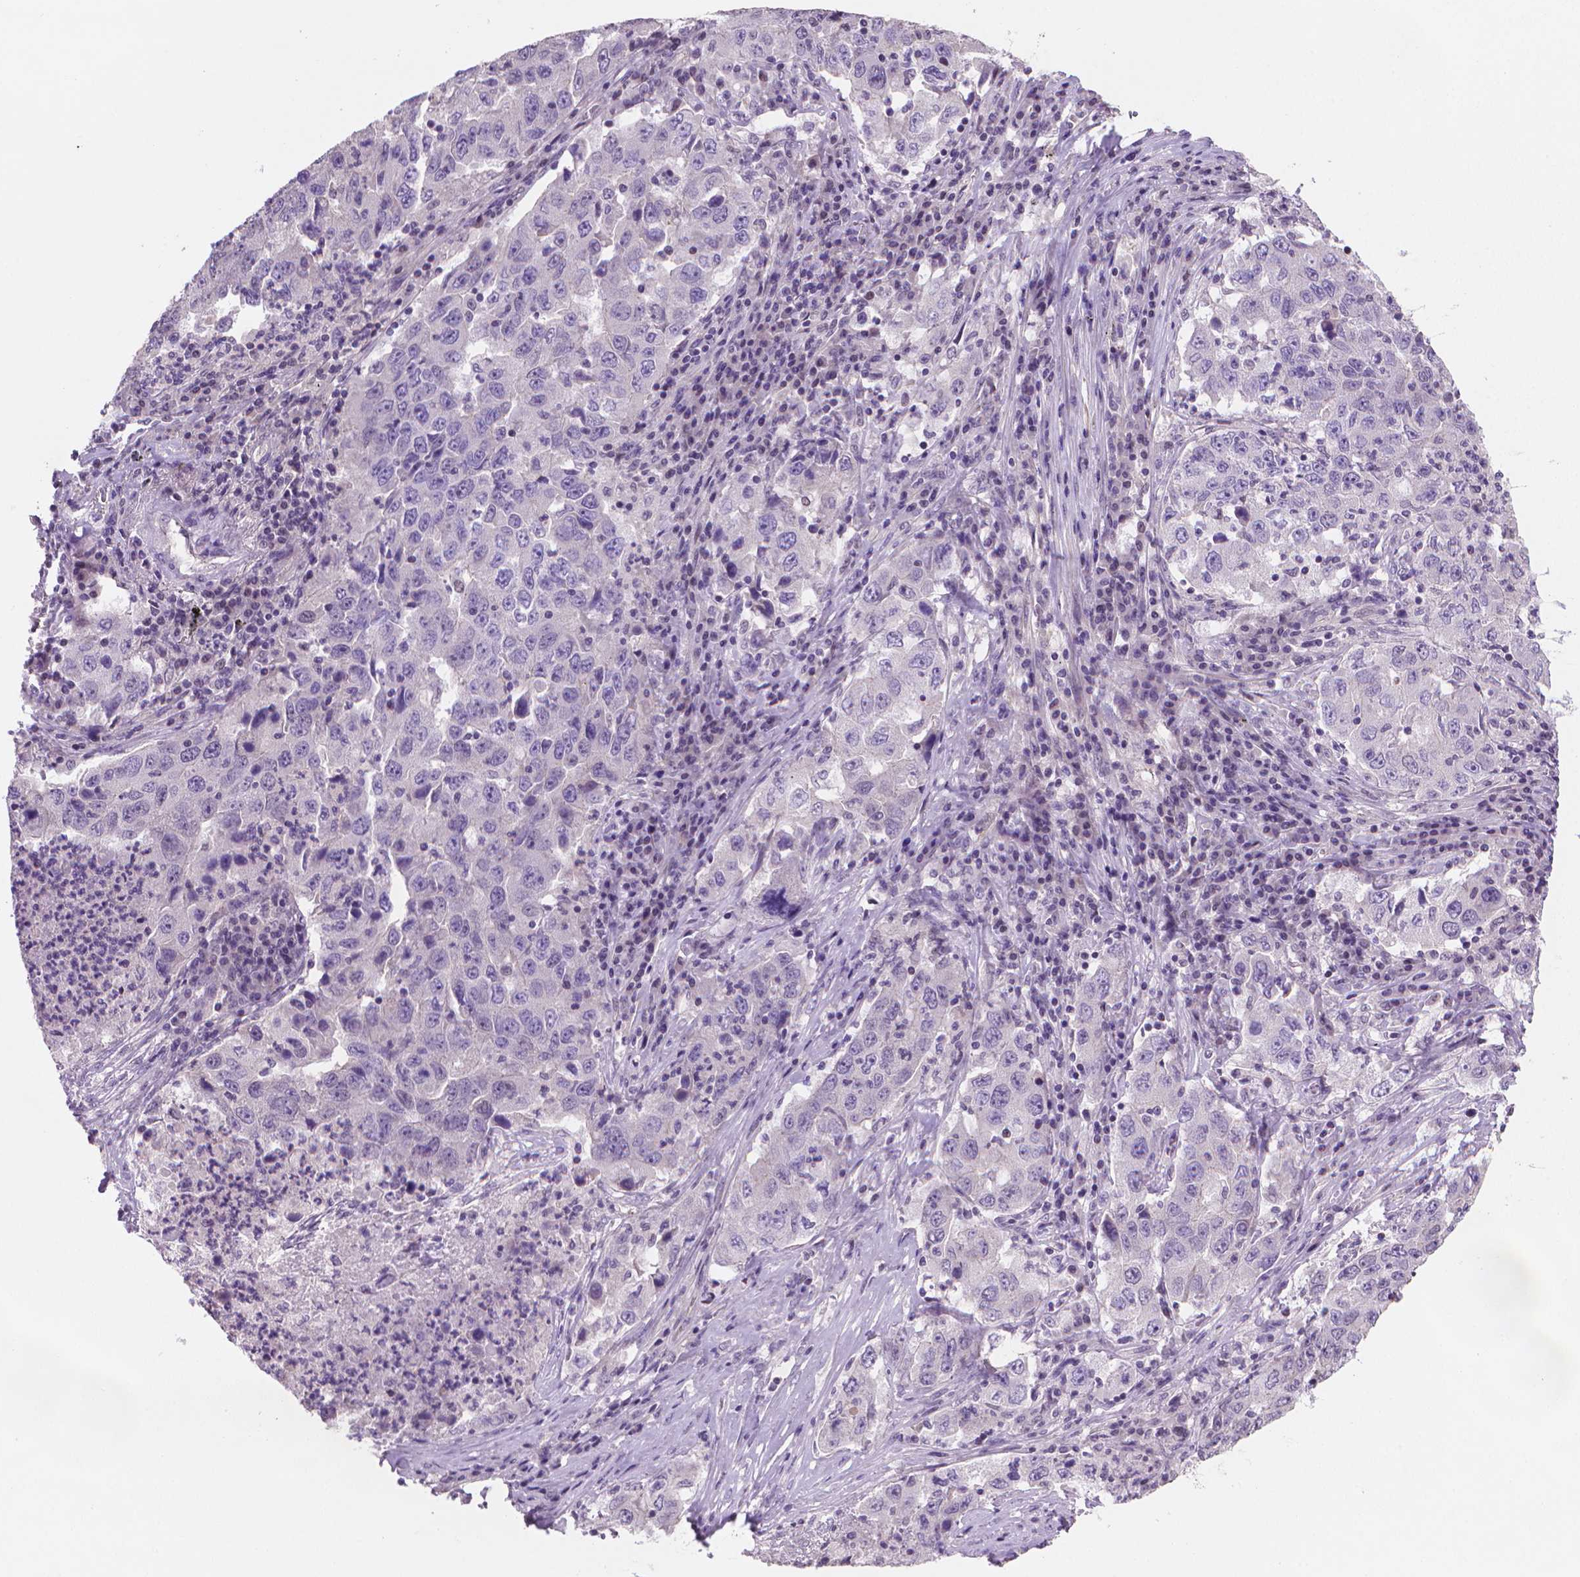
{"staining": {"intensity": "negative", "quantity": "none", "location": "none"}, "tissue": "lung cancer", "cell_type": "Tumor cells", "image_type": "cancer", "snomed": [{"axis": "morphology", "description": "Adenocarcinoma, NOS"}, {"axis": "topography", "description": "Lung"}], "caption": "DAB immunohistochemical staining of lung cancer (adenocarcinoma) displays no significant expression in tumor cells. The staining is performed using DAB (3,3'-diaminobenzidine) brown chromogen with nuclei counter-stained in using hematoxylin.", "gene": "CLXN", "patient": {"sex": "male", "age": 73}}